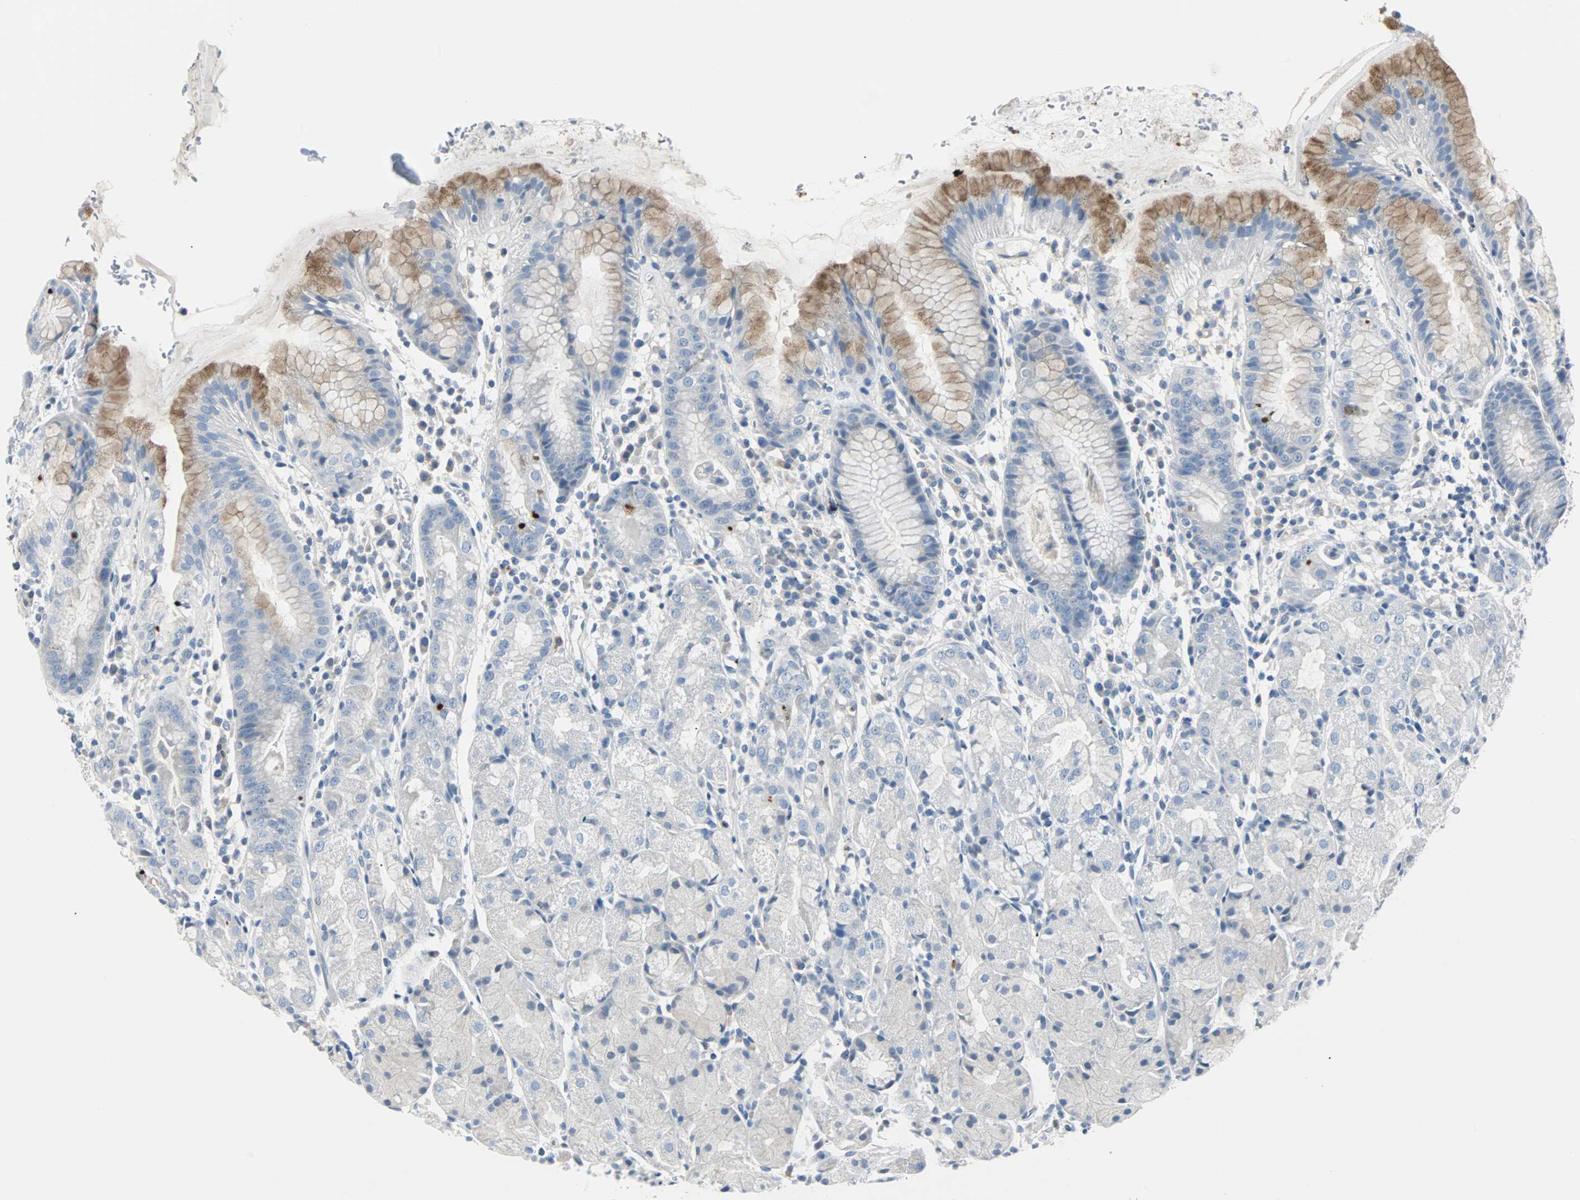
{"staining": {"intensity": "moderate", "quantity": "<25%", "location": "cytoplasmic/membranous"}, "tissue": "stomach", "cell_type": "Glandular cells", "image_type": "normal", "snomed": [{"axis": "morphology", "description": "Normal tissue, NOS"}, {"axis": "topography", "description": "Stomach"}, {"axis": "topography", "description": "Stomach, lower"}], "caption": "A high-resolution histopathology image shows immunohistochemistry staining of normal stomach, which shows moderate cytoplasmic/membranous positivity in about <25% of glandular cells.", "gene": "RASA1", "patient": {"sex": "female", "age": 75}}